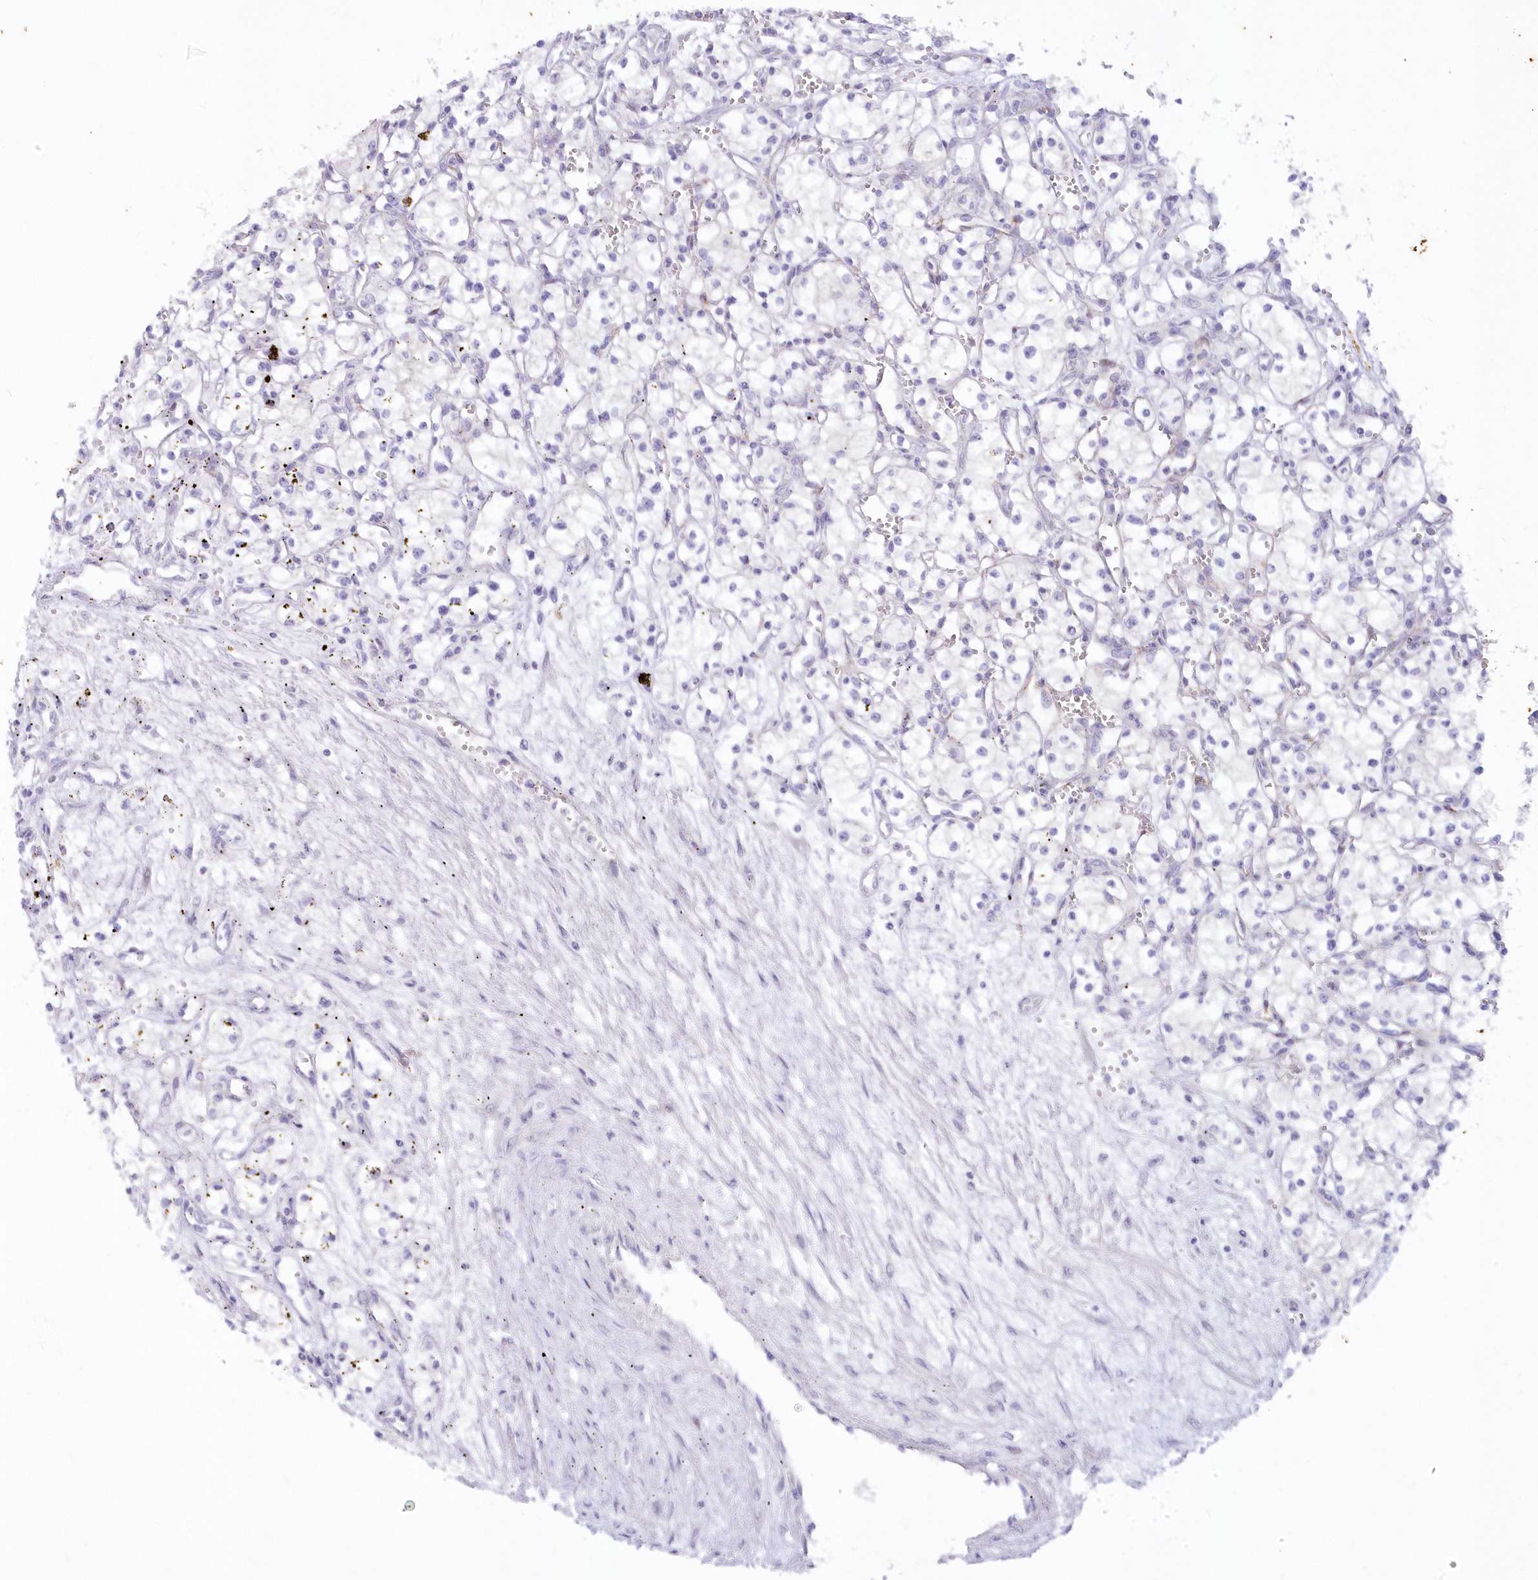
{"staining": {"intensity": "negative", "quantity": "none", "location": "none"}, "tissue": "renal cancer", "cell_type": "Tumor cells", "image_type": "cancer", "snomed": [{"axis": "morphology", "description": "Adenocarcinoma, NOS"}, {"axis": "topography", "description": "Kidney"}], "caption": "There is no significant staining in tumor cells of renal adenocarcinoma.", "gene": "SNED1", "patient": {"sex": "male", "age": 59}}